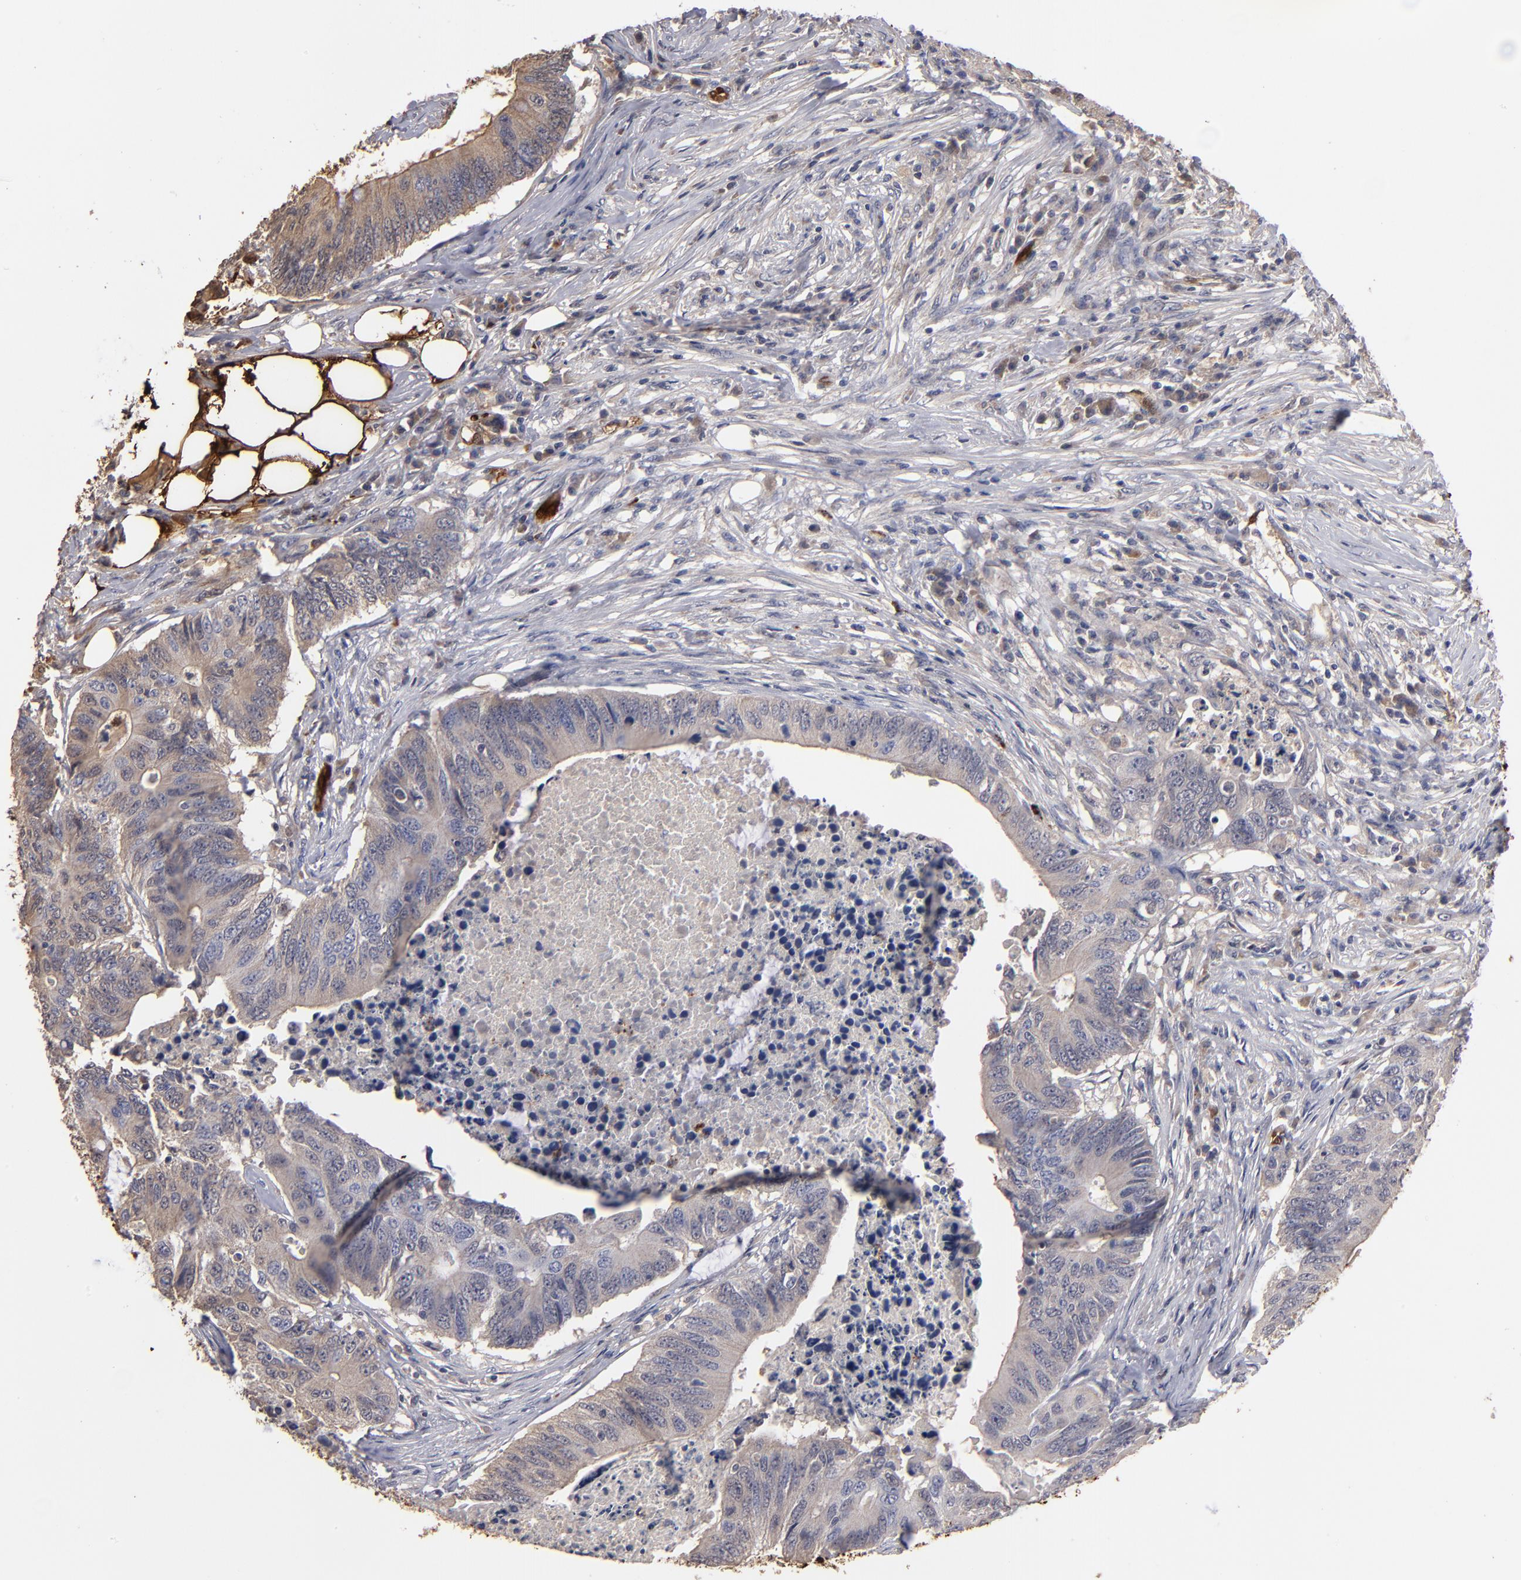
{"staining": {"intensity": "moderate", "quantity": "25%-75%", "location": "cytoplasmic/membranous"}, "tissue": "colorectal cancer", "cell_type": "Tumor cells", "image_type": "cancer", "snomed": [{"axis": "morphology", "description": "Adenocarcinoma, NOS"}, {"axis": "topography", "description": "Colon"}], "caption": "DAB immunohistochemical staining of colorectal adenocarcinoma displays moderate cytoplasmic/membranous protein expression in approximately 25%-75% of tumor cells. Using DAB (3,3'-diaminobenzidine) (brown) and hematoxylin (blue) stains, captured at high magnification using brightfield microscopy.", "gene": "FABP4", "patient": {"sex": "male", "age": 71}}